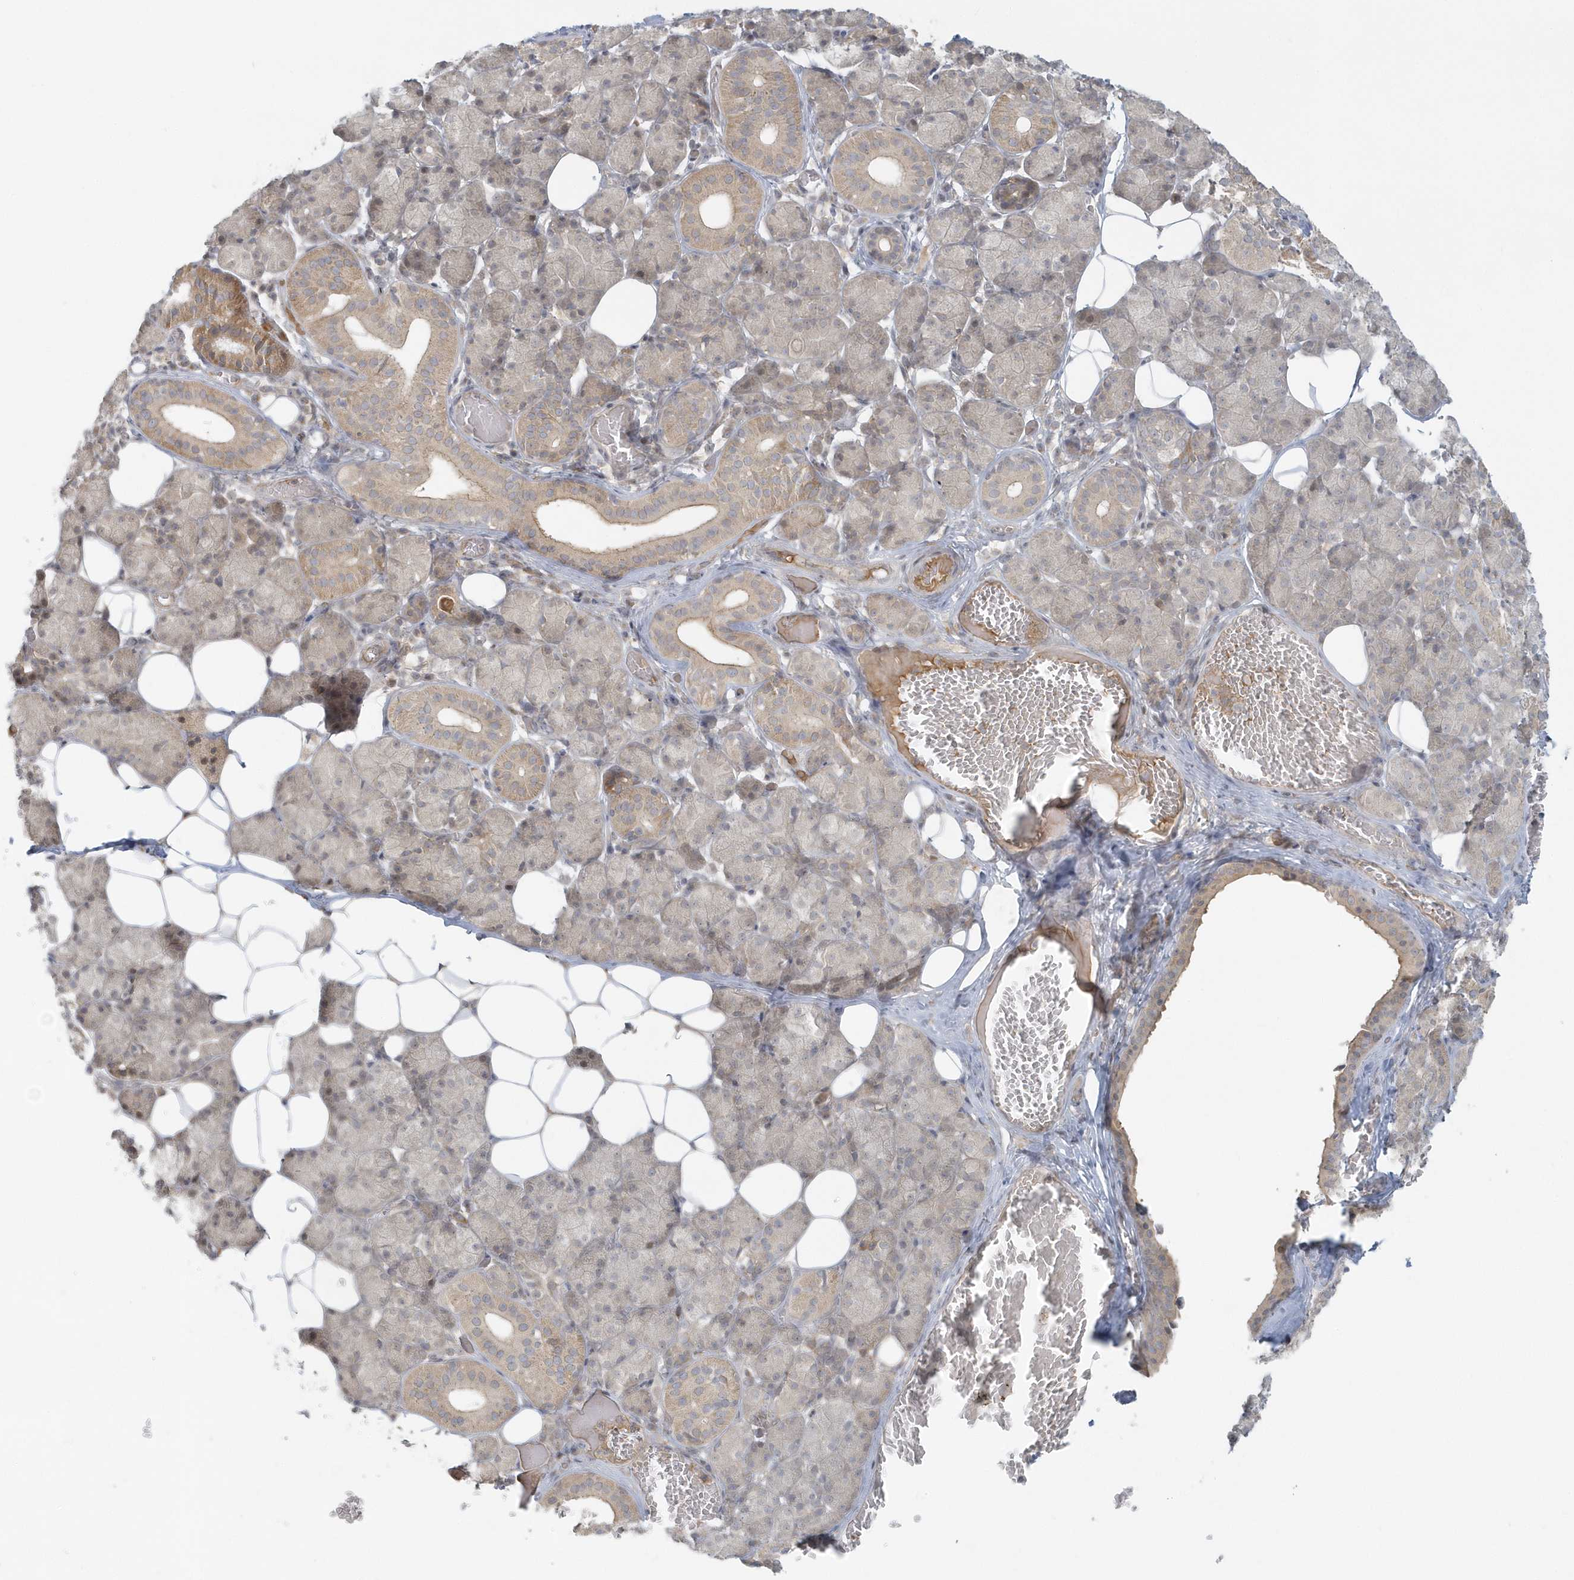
{"staining": {"intensity": "weak", "quantity": "25%-75%", "location": "cytoplasmic/membranous"}, "tissue": "salivary gland", "cell_type": "Glandular cells", "image_type": "normal", "snomed": [{"axis": "morphology", "description": "Normal tissue, NOS"}, {"axis": "topography", "description": "Salivary gland"}], "caption": "Brown immunohistochemical staining in benign human salivary gland reveals weak cytoplasmic/membranous staining in about 25%-75% of glandular cells.", "gene": "BLTP3A", "patient": {"sex": "female", "age": 33}}